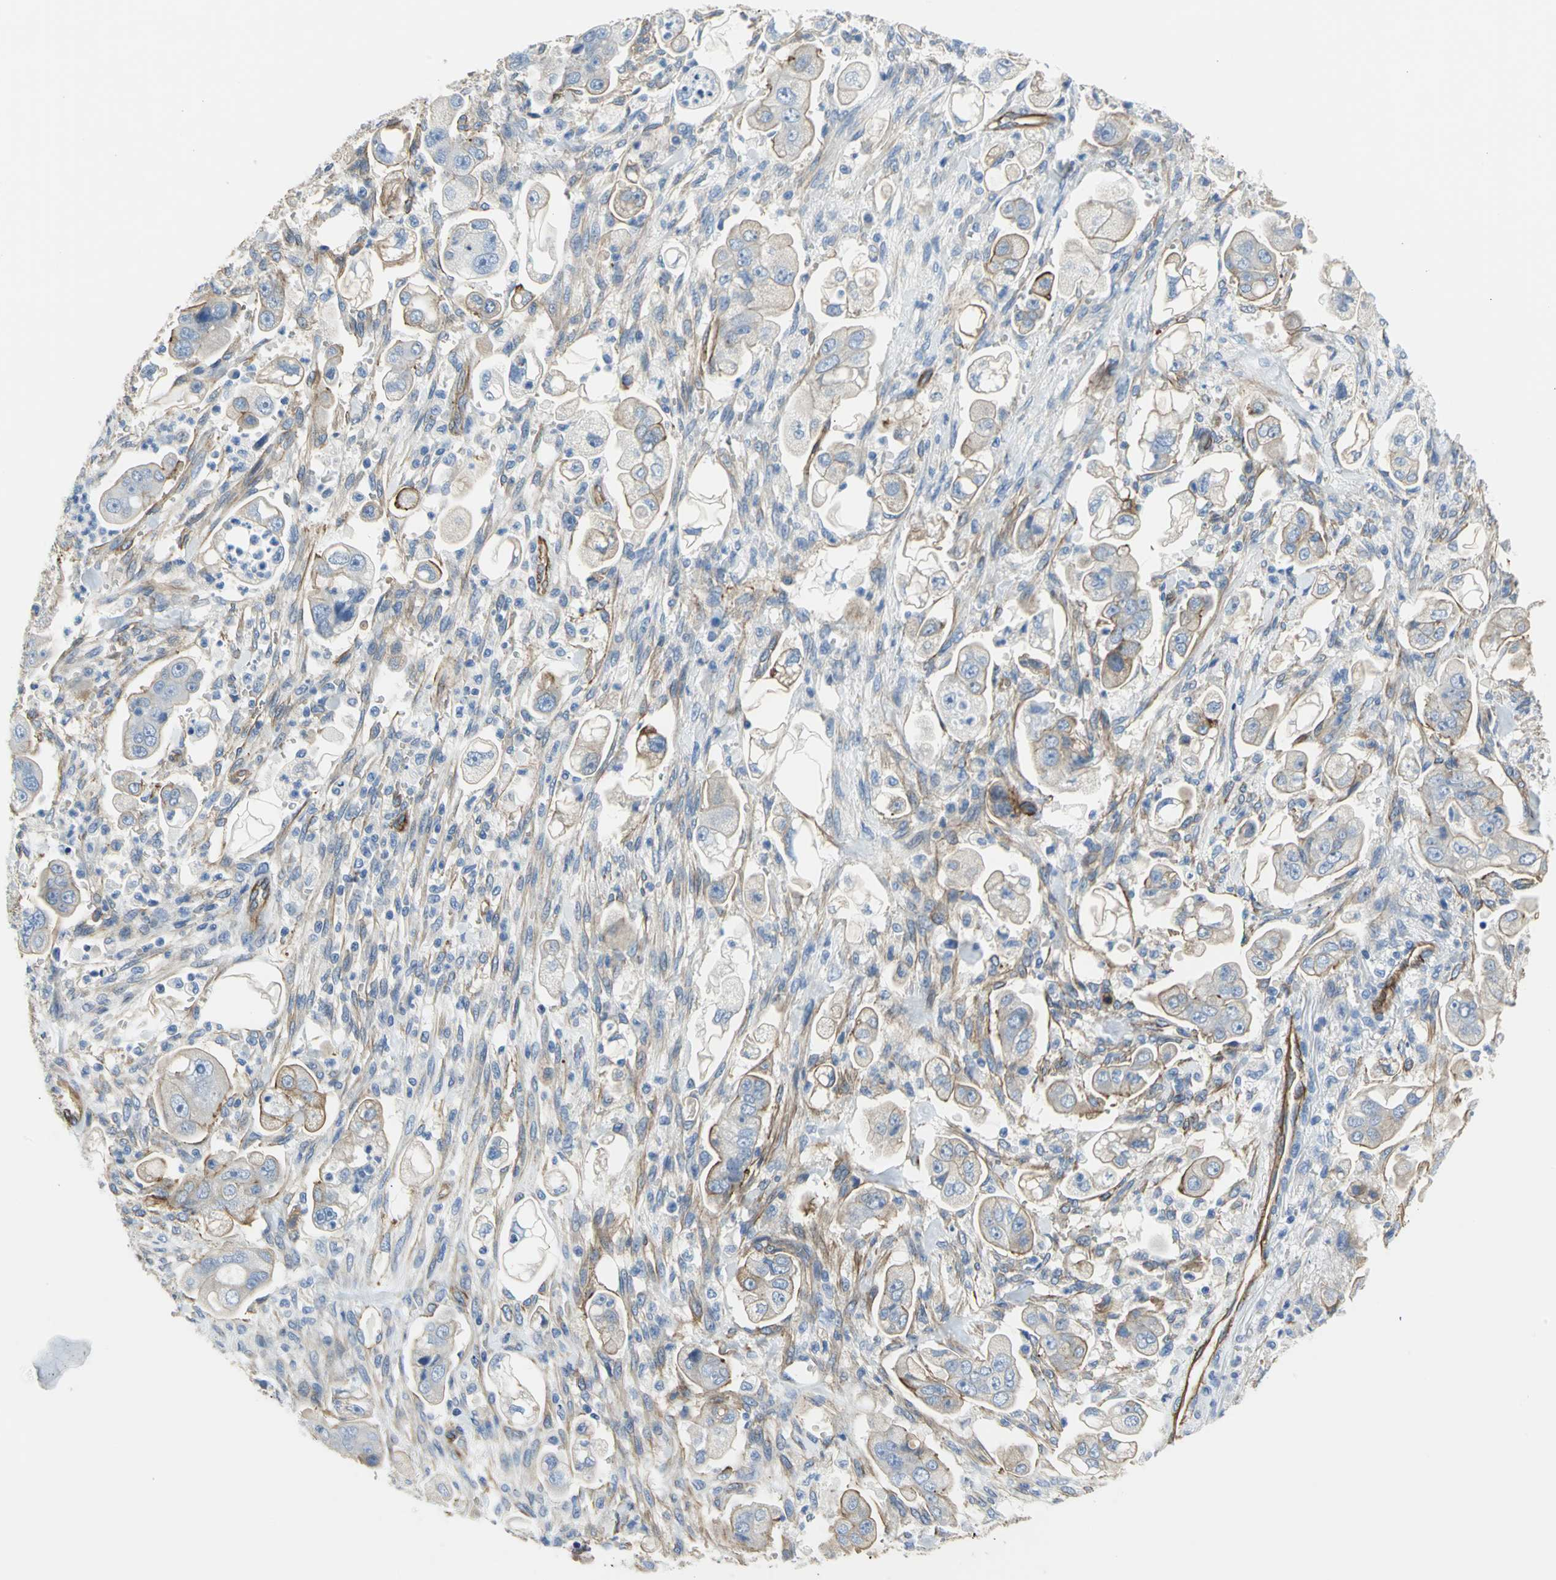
{"staining": {"intensity": "moderate", "quantity": ">75%", "location": "cytoplasmic/membranous"}, "tissue": "stomach cancer", "cell_type": "Tumor cells", "image_type": "cancer", "snomed": [{"axis": "morphology", "description": "Adenocarcinoma, NOS"}, {"axis": "topography", "description": "Stomach"}], "caption": "Immunohistochemical staining of human stomach cancer (adenocarcinoma) demonstrates moderate cytoplasmic/membranous protein positivity in approximately >75% of tumor cells.", "gene": "FLNB", "patient": {"sex": "male", "age": 62}}